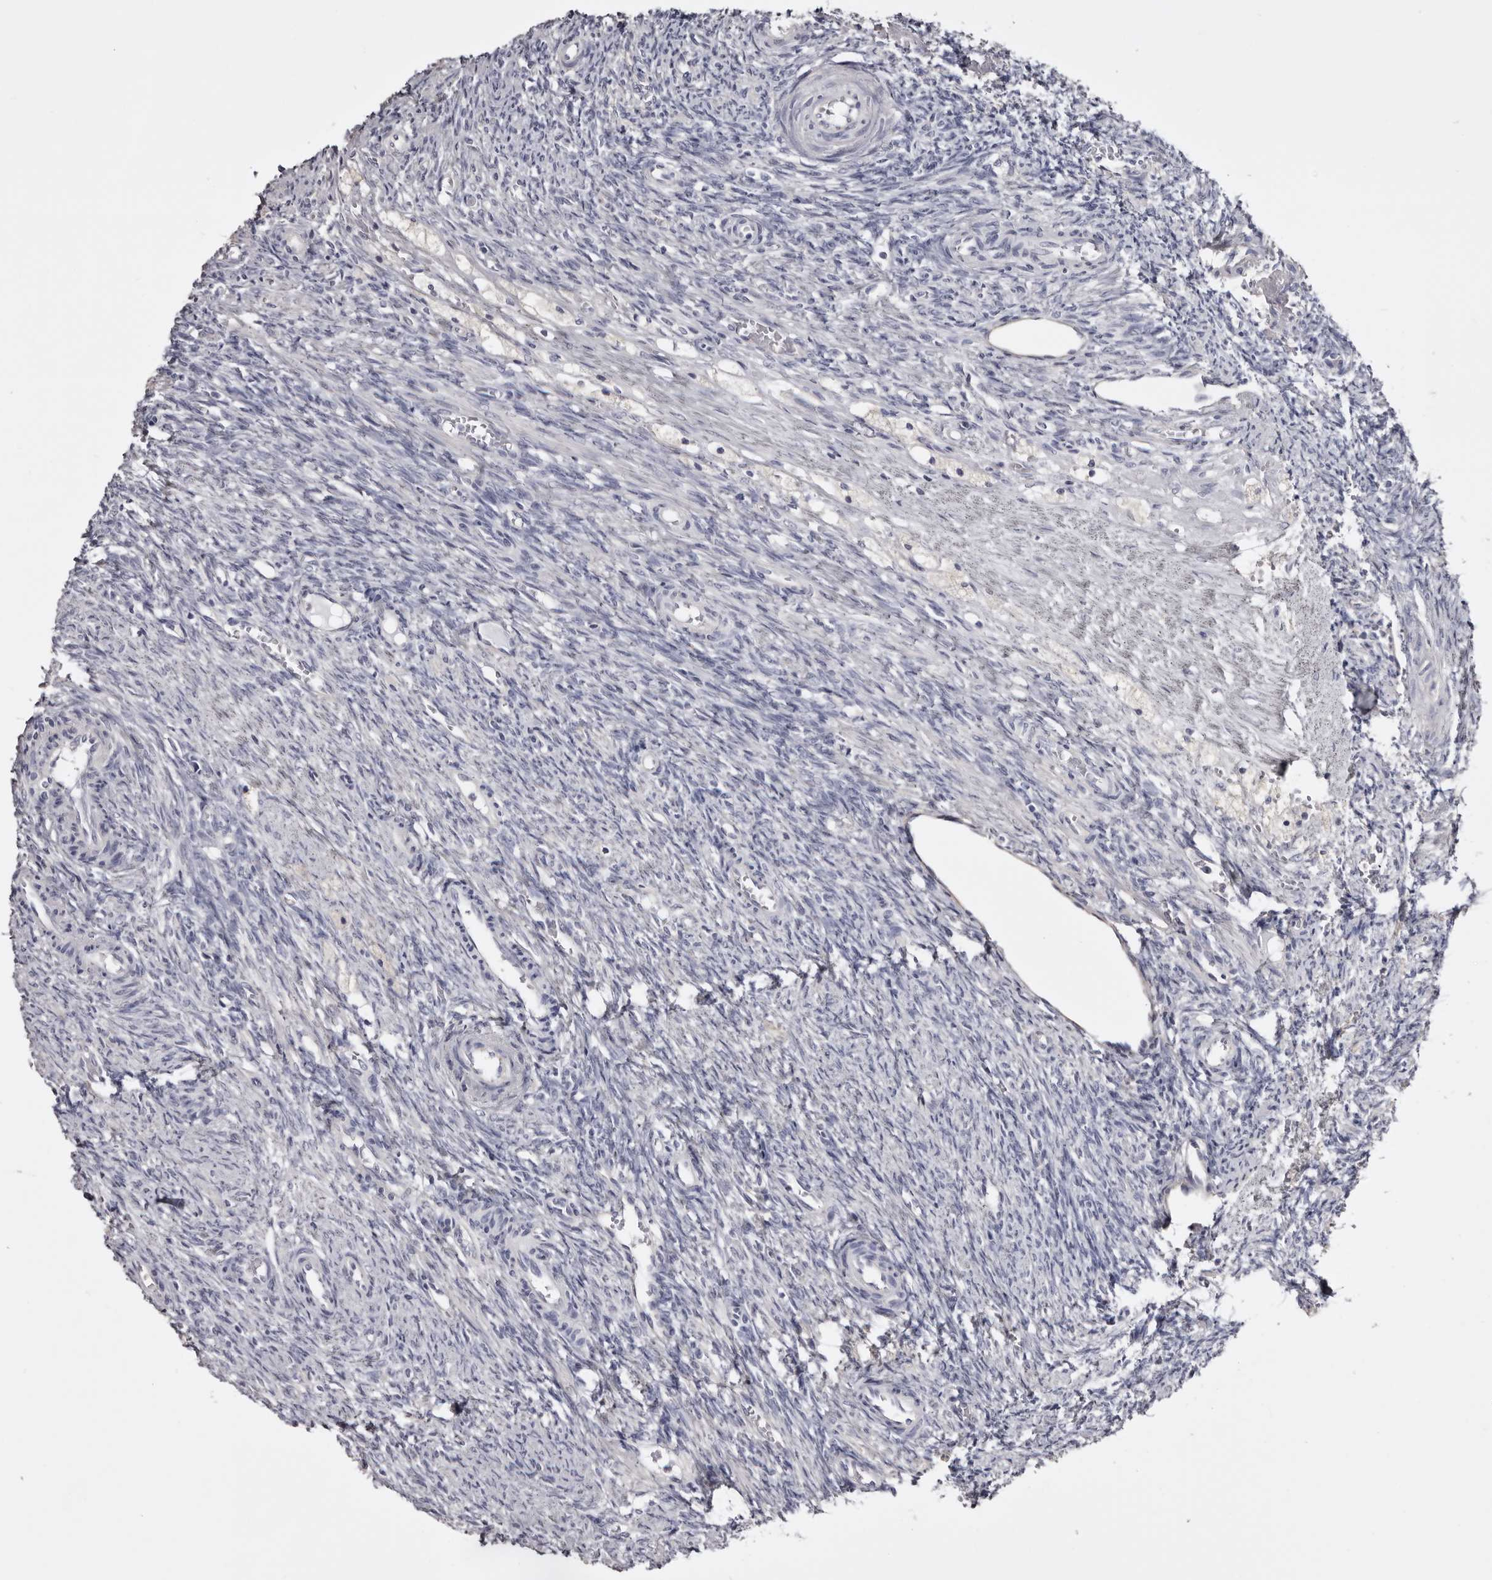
{"staining": {"intensity": "moderate", "quantity": ">75%", "location": "cytoplasmic/membranous"}, "tissue": "ovary", "cell_type": "Follicle cells", "image_type": "normal", "snomed": [{"axis": "morphology", "description": "Normal tissue, NOS"}, {"axis": "topography", "description": "Ovary"}], "caption": "Unremarkable ovary demonstrates moderate cytoplasmic/membranous staining in about >75% of follicle cells (DAB IHC with brightfield microscopy, high magnification)..", "gene": "LAD1", "patient": {"sex": "female", "age": 41}}